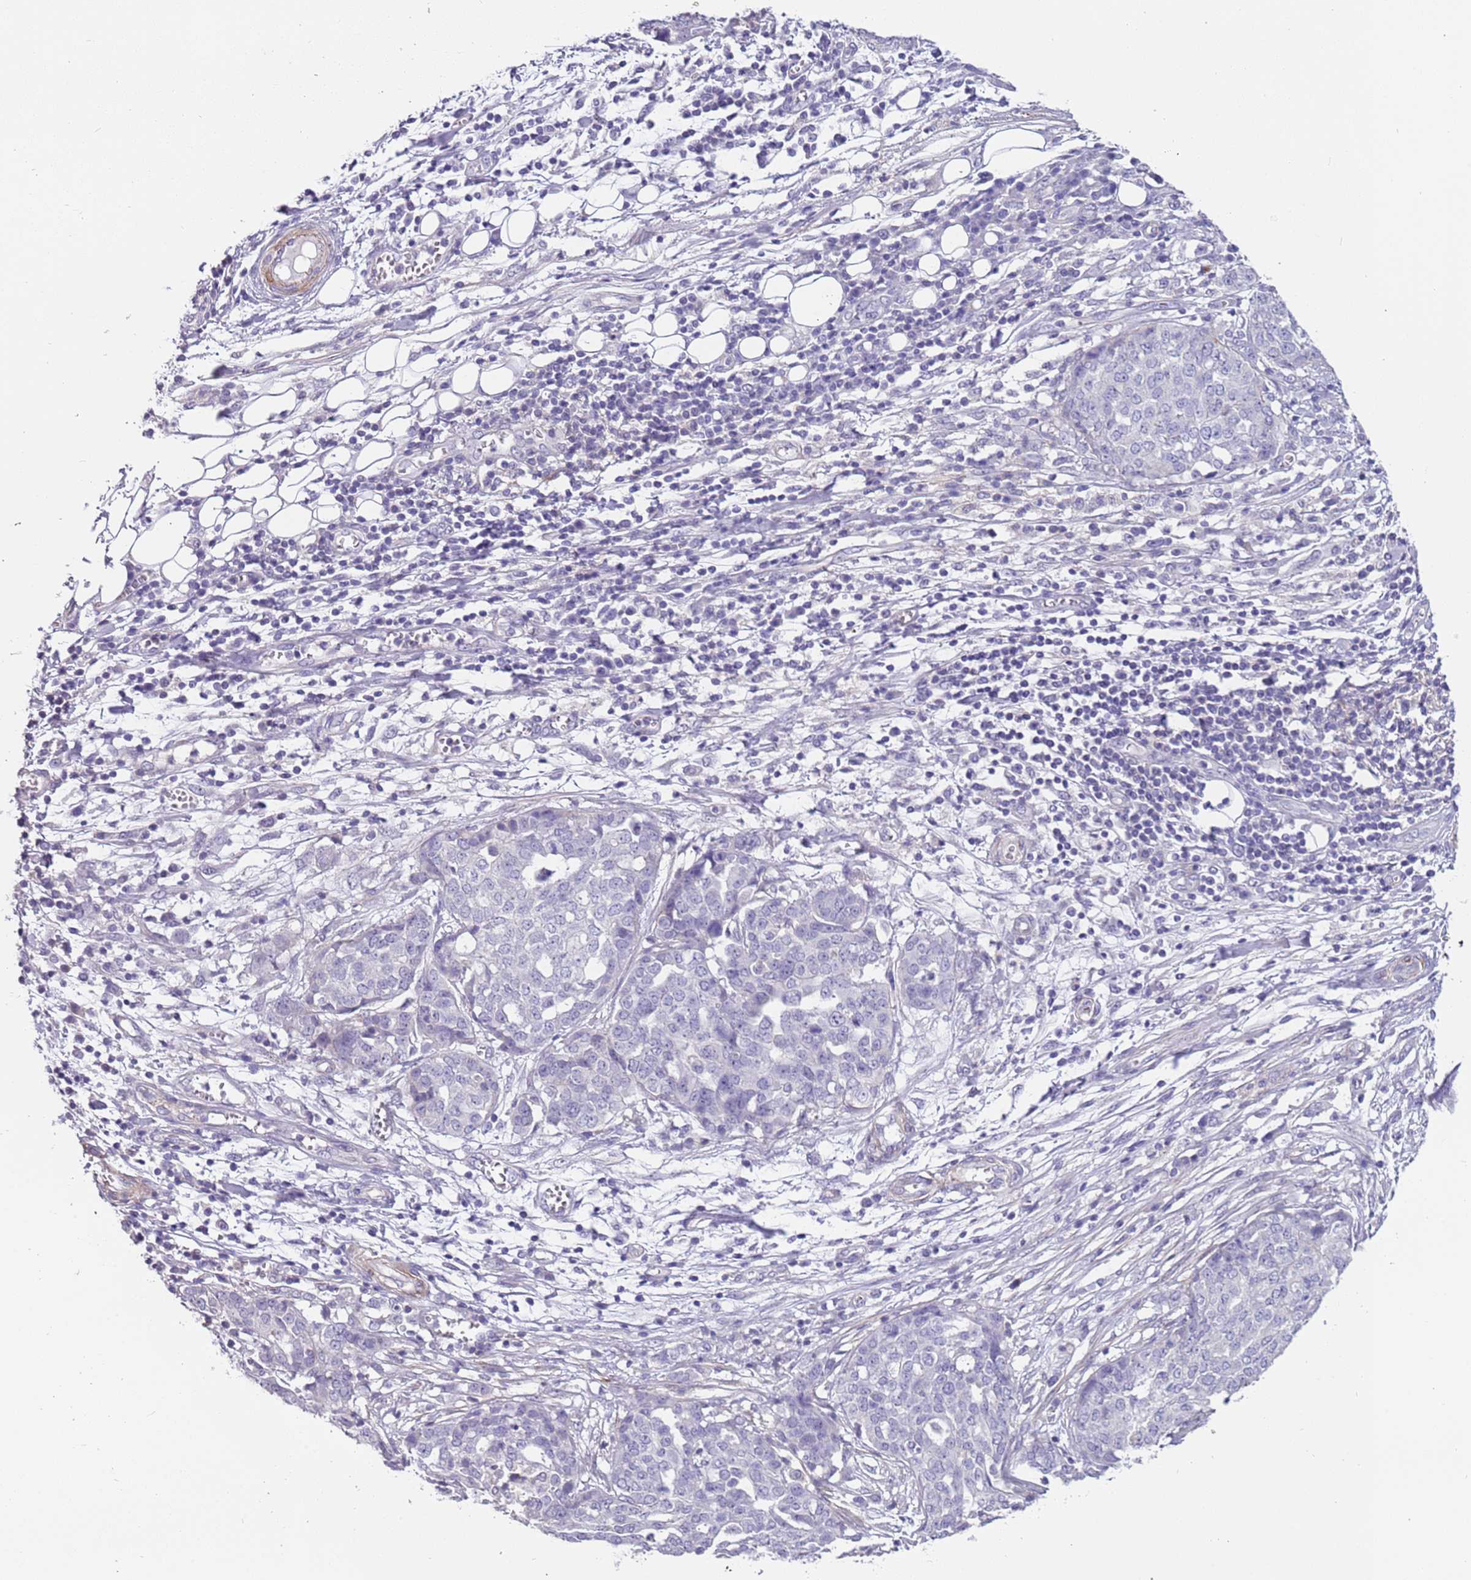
{"staining": {"intensity": "negative", "quantity": "none", "location": "none"}, "tissue": "ovarian cancer", "cell_type": "Tumor cells", "image_type": "cancer", "snomed": [{"axis": "morphology", "description": "Cystadenocarcinoma, serous, NOS"}, {"axis": "topography", "description": "Soft tissue"}, {"axis": "topography", "description": "Ovary"}], "caption": "Tumor cells are negative for brown protein staining in ovarian cancer. (DAB (3,3'-diaminobenzidine) immunohistochemistry, high magnification).", "gene": "PCGF2", "patient": {"sex": "female", "age": 57}}